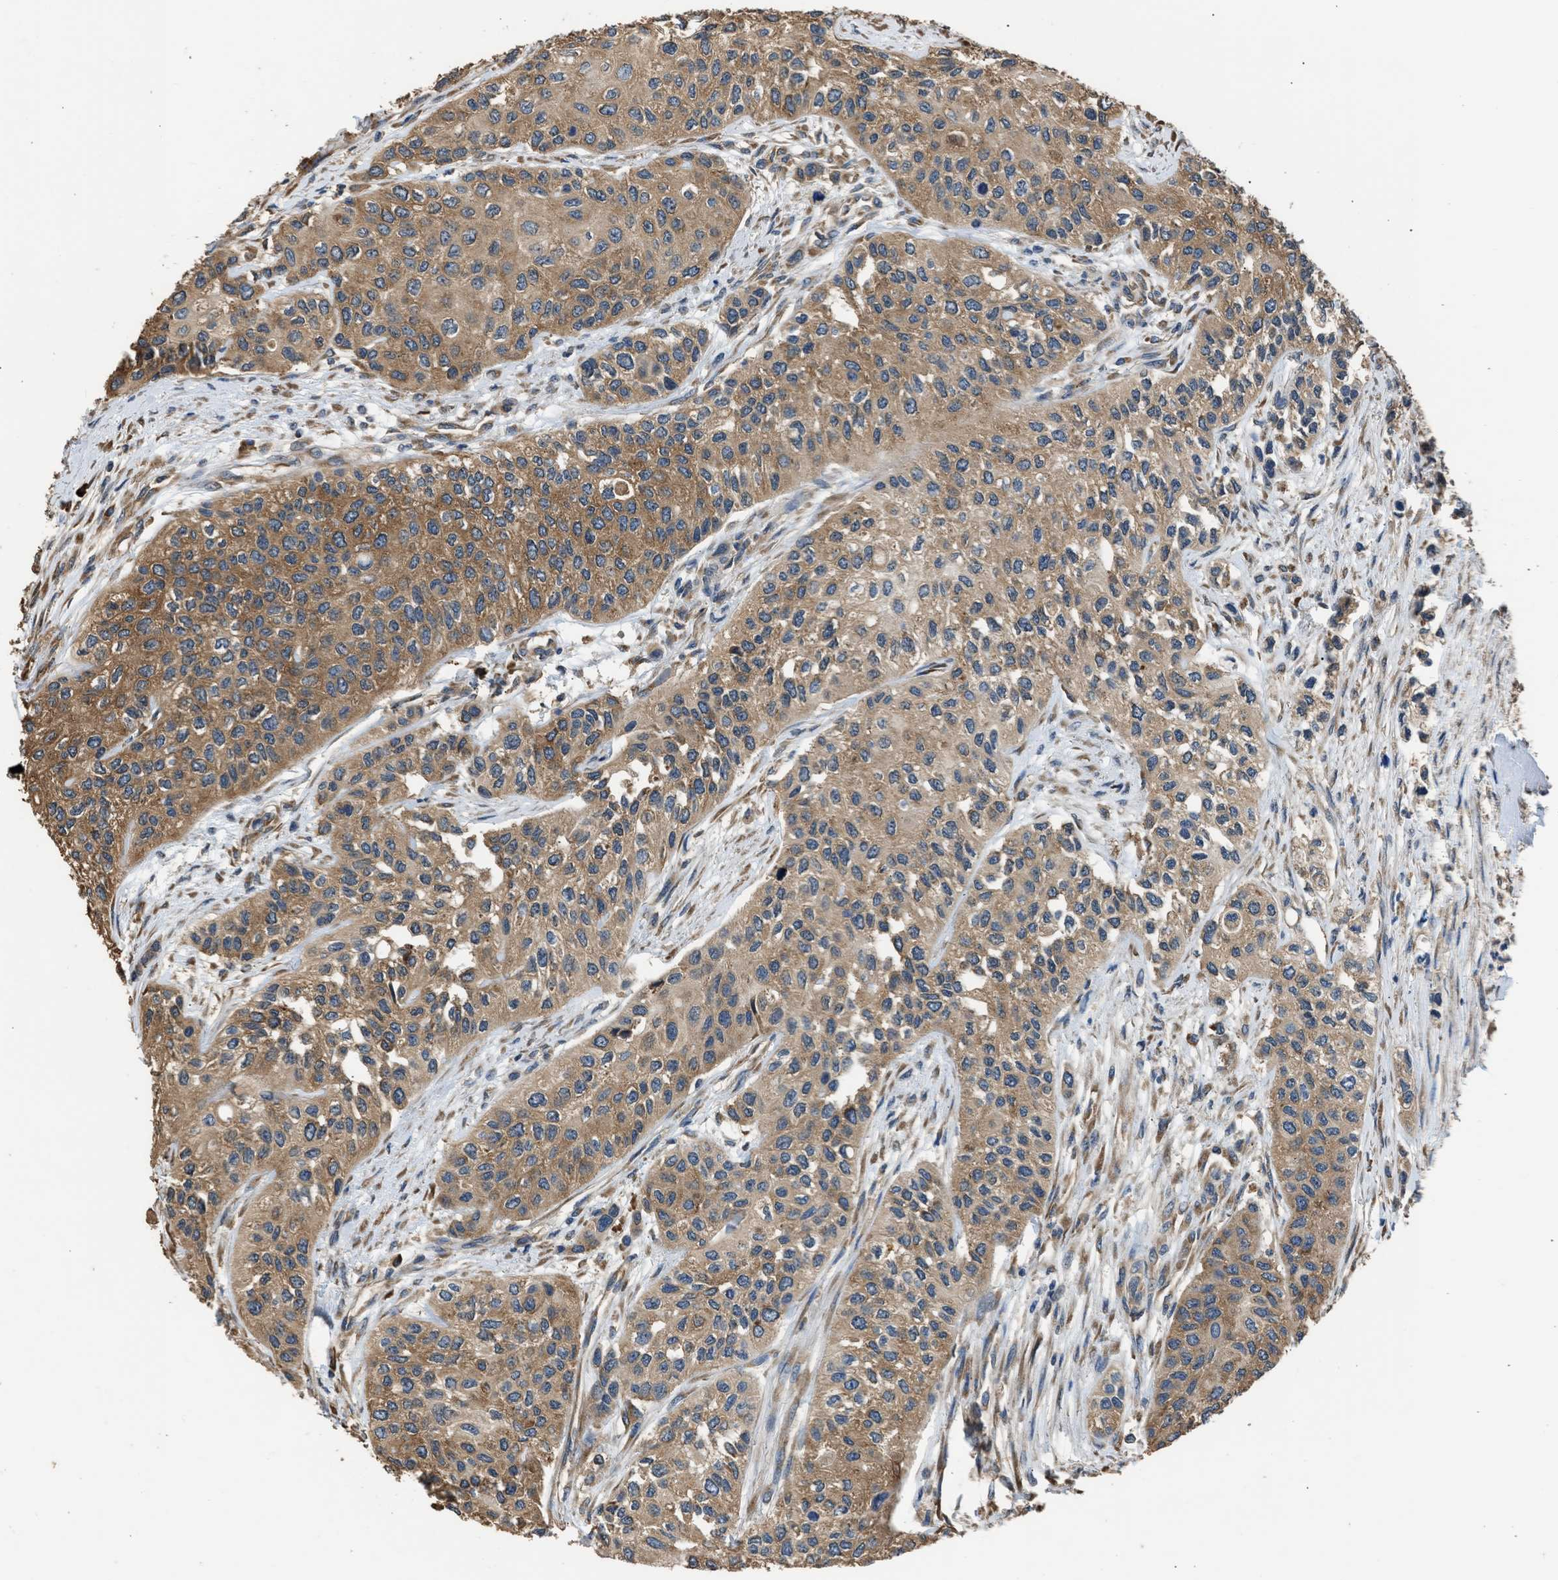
{"staining": {"intensity": "moderate", "quantity": ">75%", "location": "cytoplasmic/membranous"}, "tissue": "urothelial cancer", "cell_type": "Tumor cells", "image_type": "cancer", "snomed": [{"axis": "morphology", "description": "Urothelial carcinoma, High grade"}, {"axis": "topography", "description": "Urinary bladder"}], "caption": "Human urothelial cancer stained with a protein marker demonstrates moderate staining in tumor cells.", "gene": "SLC36A4", "patient": {"sex": "female", "age": 56}}